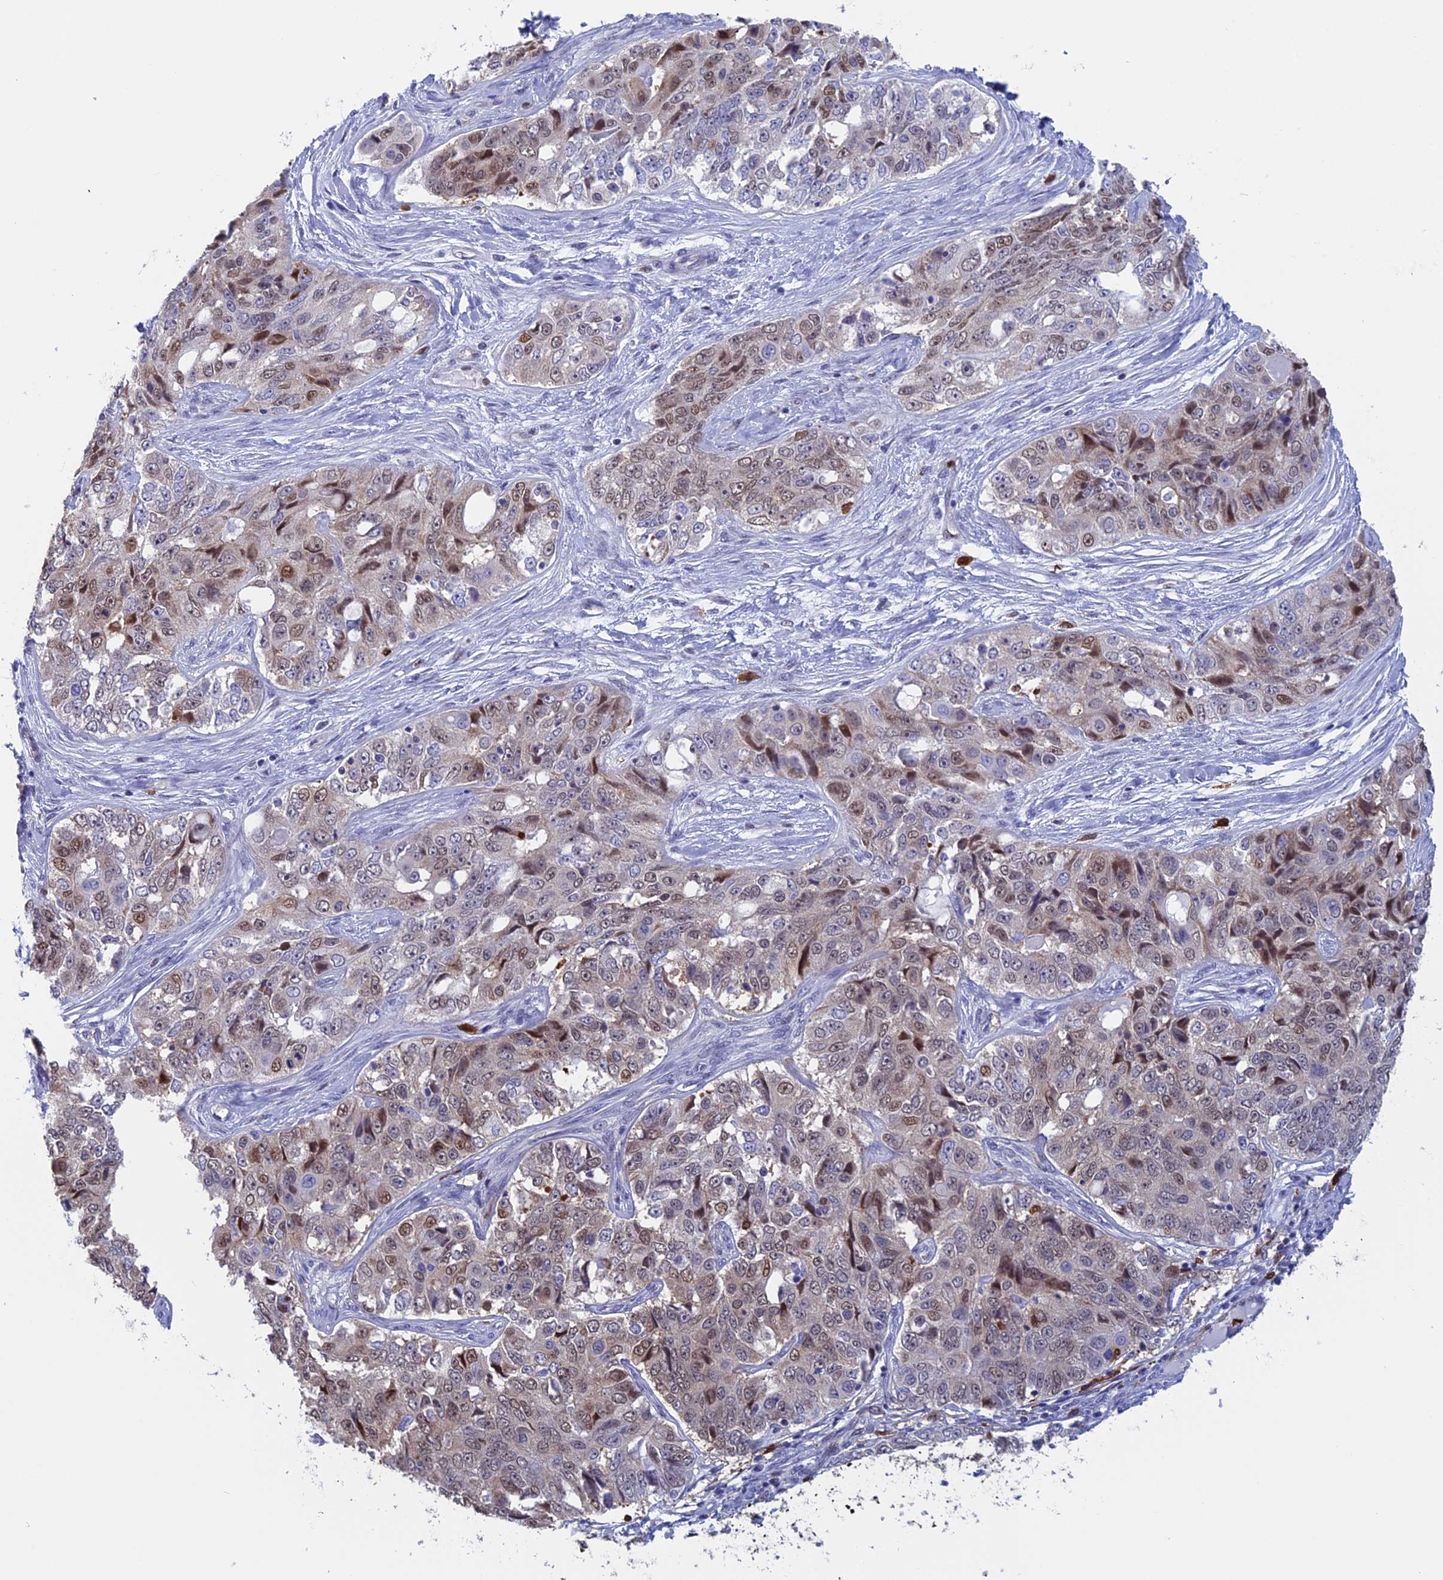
{"staining": {"intensity": "moderate", "quantity": "<25%", "location": "nuclear"}, "tissue": "ovarian cancer", "cell_type": "Tumor cells", "image_type": "cancer", "snomed": [{"axis": "morphology", "description": "Carcinoma, endometroid"}, {"axis": "topography", "description": "Ovary"}], "caption": "Ovarian cancer (endometroid carcinoma) stained with DAB immunohistochemistry shows low levels of moderate nuclear expression in approximately <25% of tumor cells.", "gene": "SLC26A1", "patient": {"sex": "female", "age": 51}}